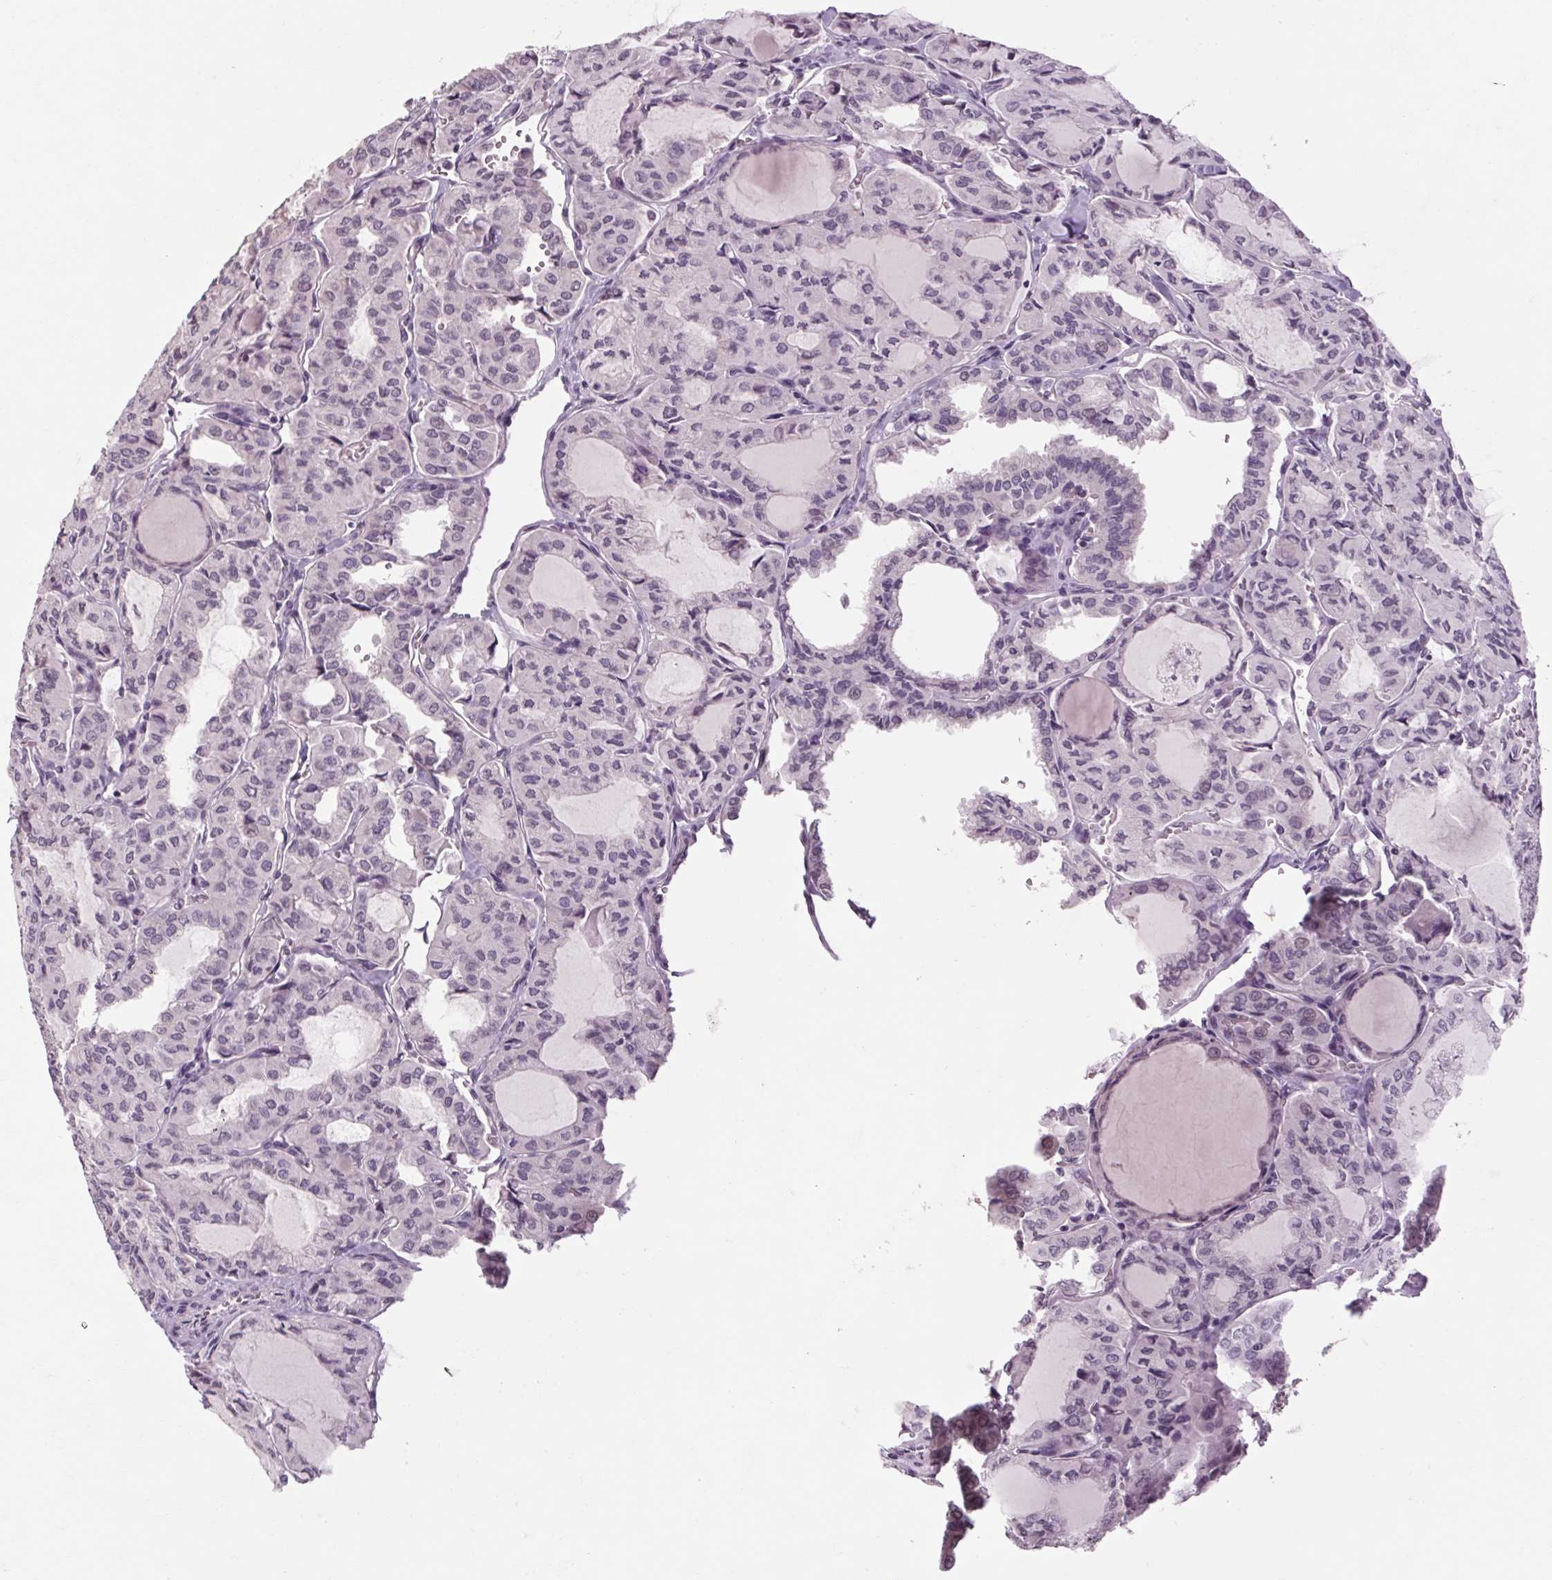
{"staining": {"intensity": "negative", "quantity": "none", "location": "none"}, "tissue": "thyroid cancer", "cell_type": "Tumor cells", "image_type": "cancer", "snomed": [{"axis": "morphology", "description": "Papillary adenocarcinoma, NOS"}, {"axis": "topography", "description": "Thyroid gland"}], "caption": "IHC of papillary adenocarcinoma (thyroid) demonstrates no staining in tumor cells. (DAB (3,3'-diaminobenzidine) IHC visualized using brightfield microscopy, high magnification).", "gene": "POMC", "patient": {"sex": "male", "age": 20}}